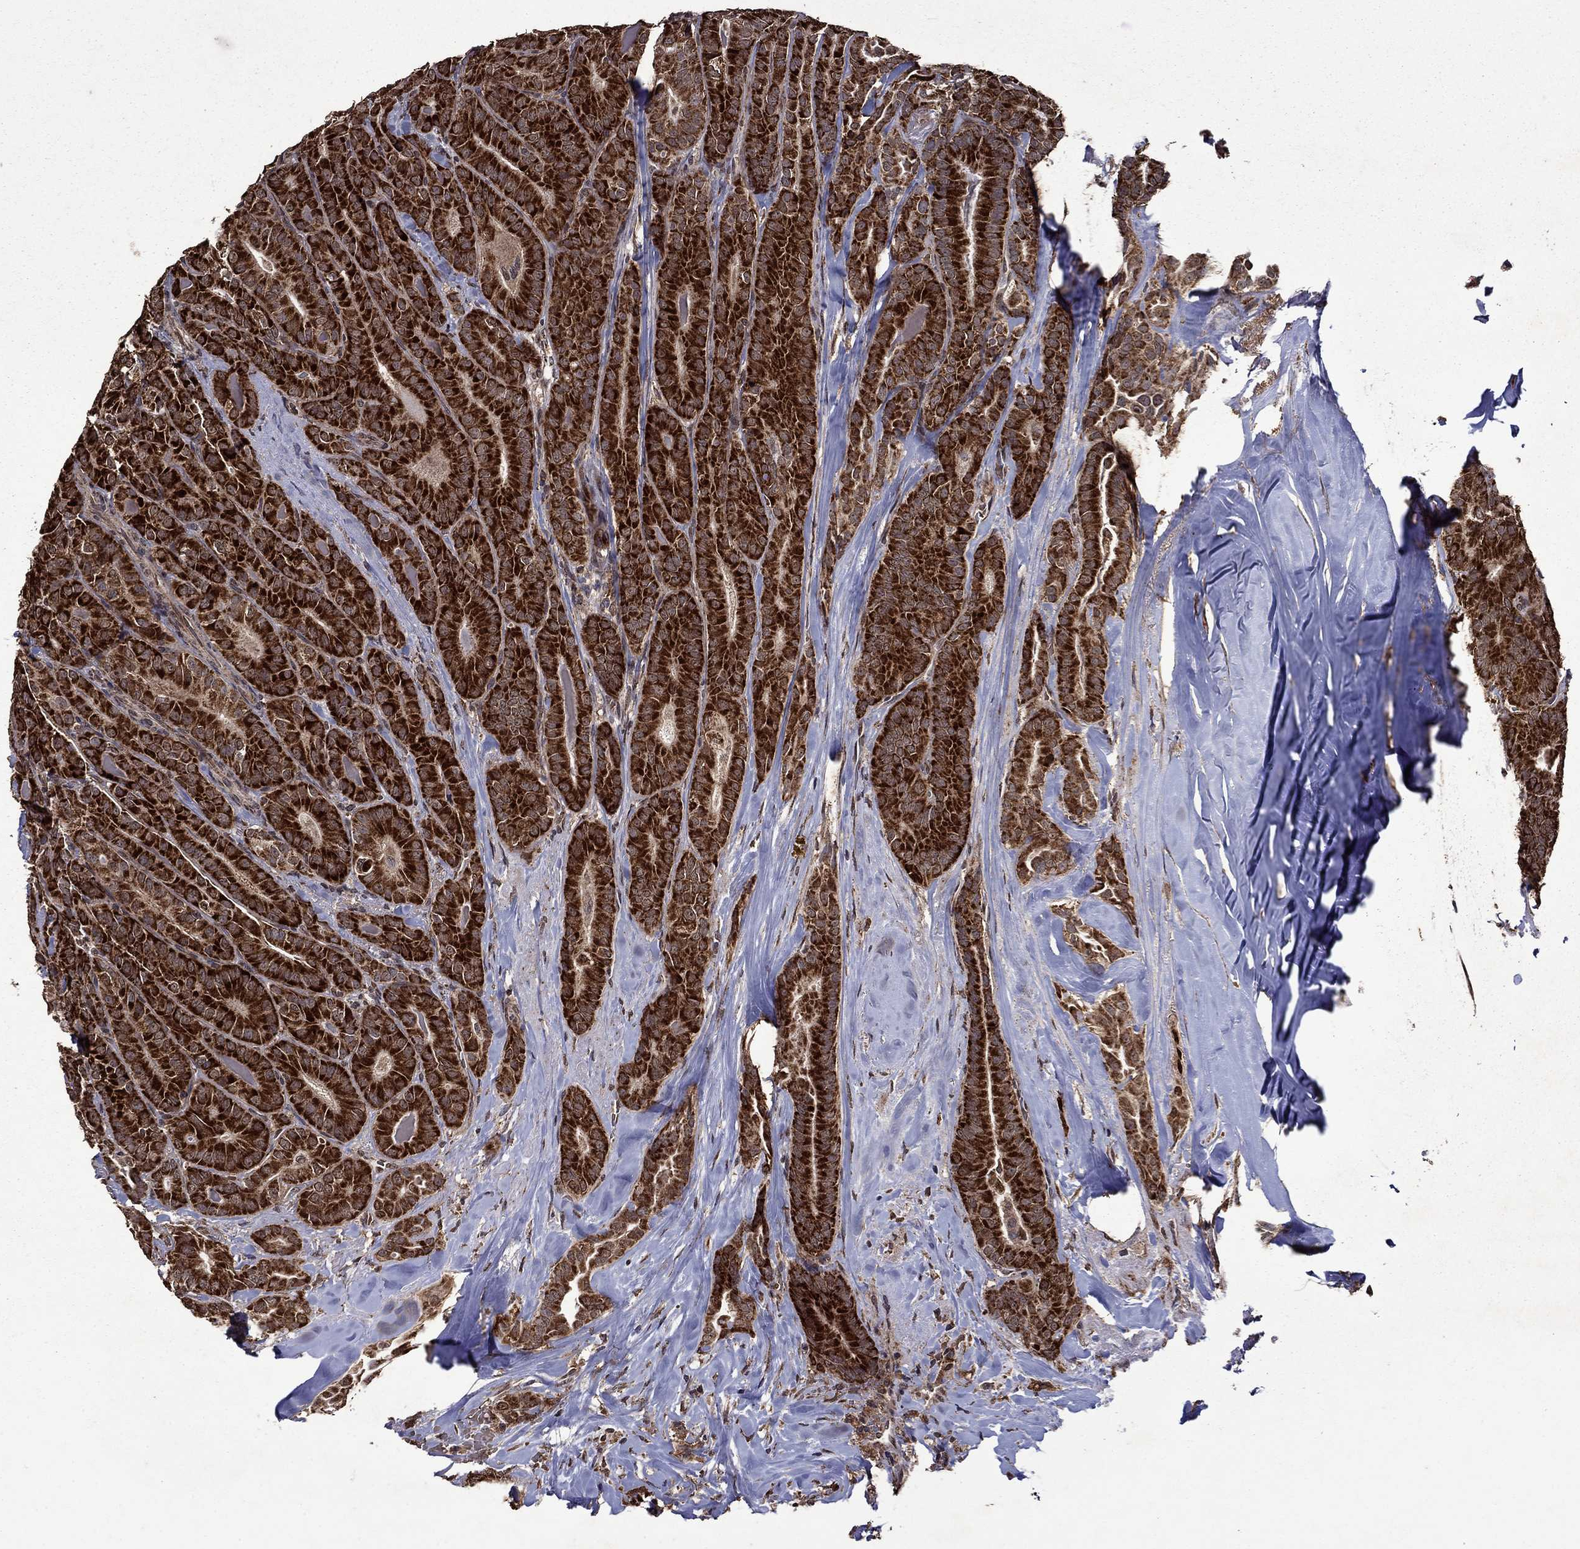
{"staining": {"intensity": "strong", "quantity": ">75%", "location": "cytoplasmic/membranous"}, "tissue": "thyroid cancer", "cell_type": "Tumor cells", "image_type": "cancer", "snomed": [{"axis": "morphology", "description": "Papillary adenocarcinoma, NOS"}, {"axis": "topography", "description": "Thyroid gland"}], "caption": "This histopathology image shows thyroid cancer stained with immunohistochemistry to label a protein in brown. The cytoplasmic/membranous of tumor cells show strong positivity for the protein. Nuclei are counter-stained blue.", "gene": "ITM2B", "patient": {"sex": "male", "age": 61}}